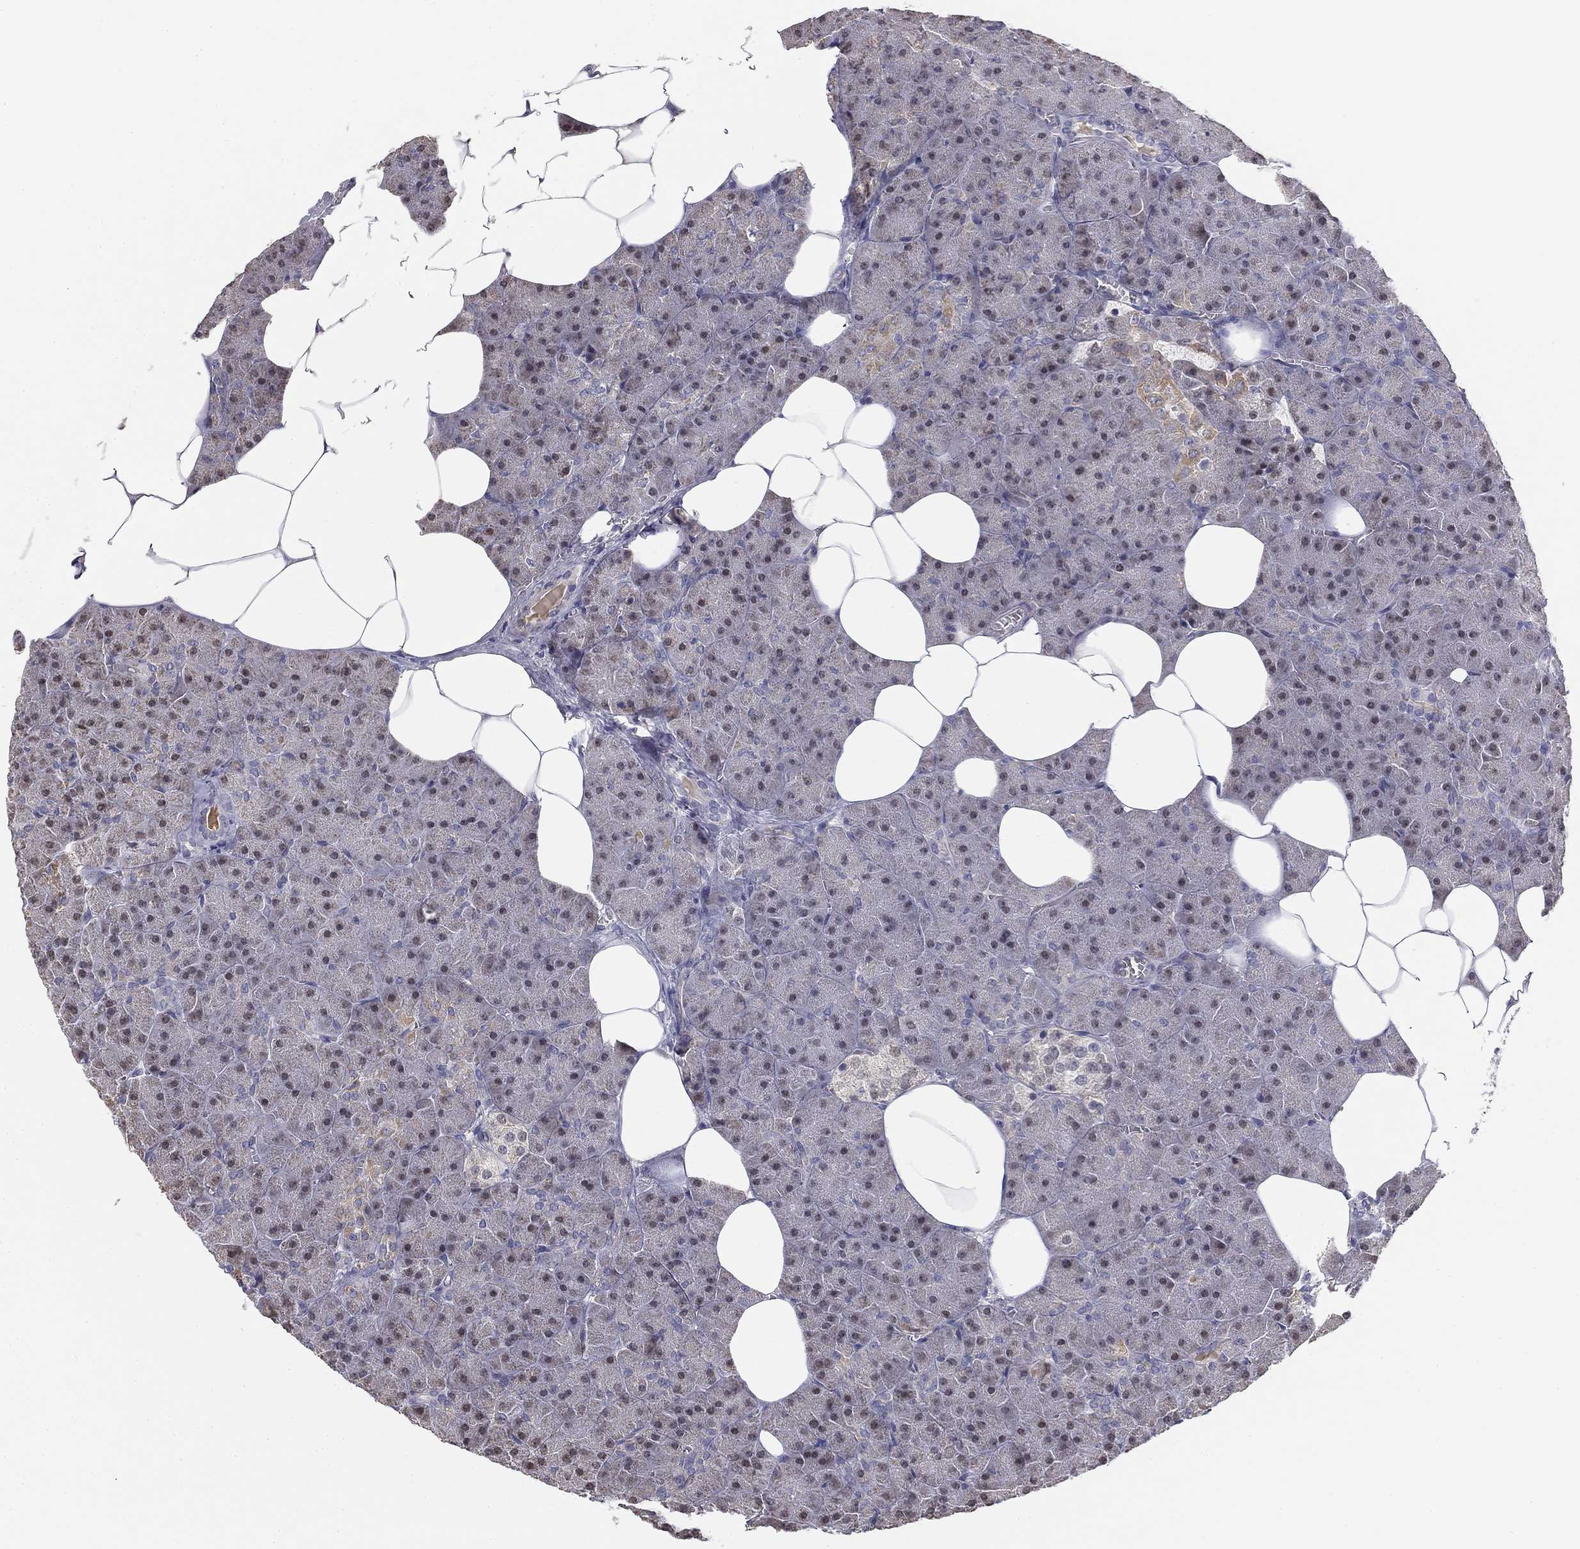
{"staining": {"intensity": "weak", "quantity": "25%-75%", "location": "nuclear"}, "tissue": "pancreas", "cell_type": "Exocrine glandular cells", "image_type": "normal", "snomed": [{"axis": "morphology", "description": "Normal tissue, NOS"}, {"axis": "topography", "description": "Pancreas"}], "caption": "Protein analysis of normal pancreas shows weak nuclear expression in approximately 25%-75% of exocrine glandular cells.", "gene": "SLC2A9", "patient": {"sex": "male", "age": 61}}